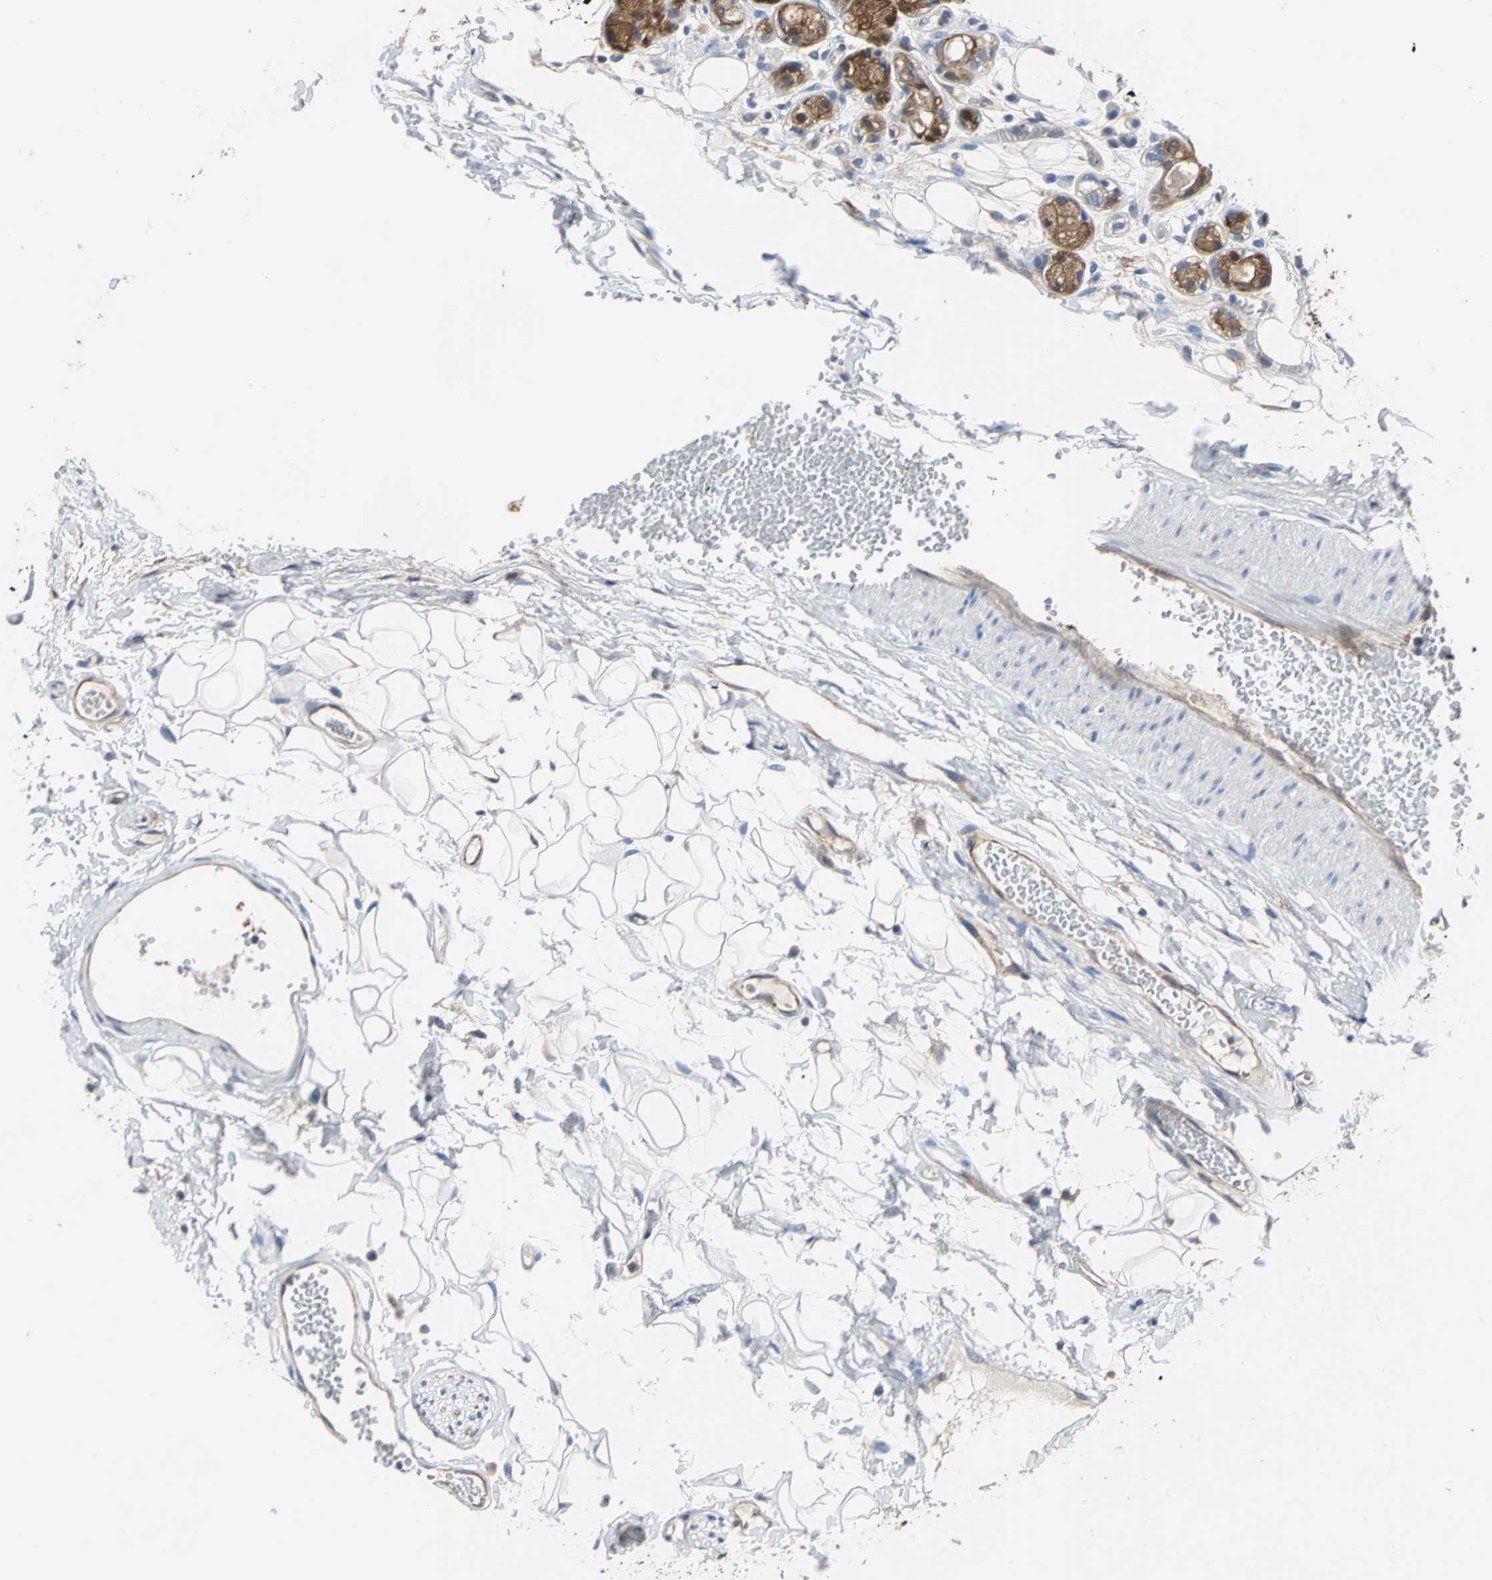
{"staining": {"intensity": "weak", "quantity": ">75%", "location": "cytoplasmic/membranous"}, "tissue": "adipose tissue", "cell_type": "Adipocytes", "image_type": "normal", "snomed": [{"axis": "morphology", "description": "Normal tissue, NOS"}, {"axis": "morphology", "description": "Inflammation, NOS"}, {"axis": "topography", "description": "Vascular tissue"}, {"axis": "topography", "description": "Salivary gland"}], "caption": "Protein staining of normal adipose tissue reveals weak cytoplasmic/membranous positivity in about >75% of adipocytes. Using DAB (brown) and hematoxylin (blue) stains, captured at high magnification using brightfield microscopy.", "gene": "ENSG00000285130", "patient": {"sex": "female", "age": 75}}